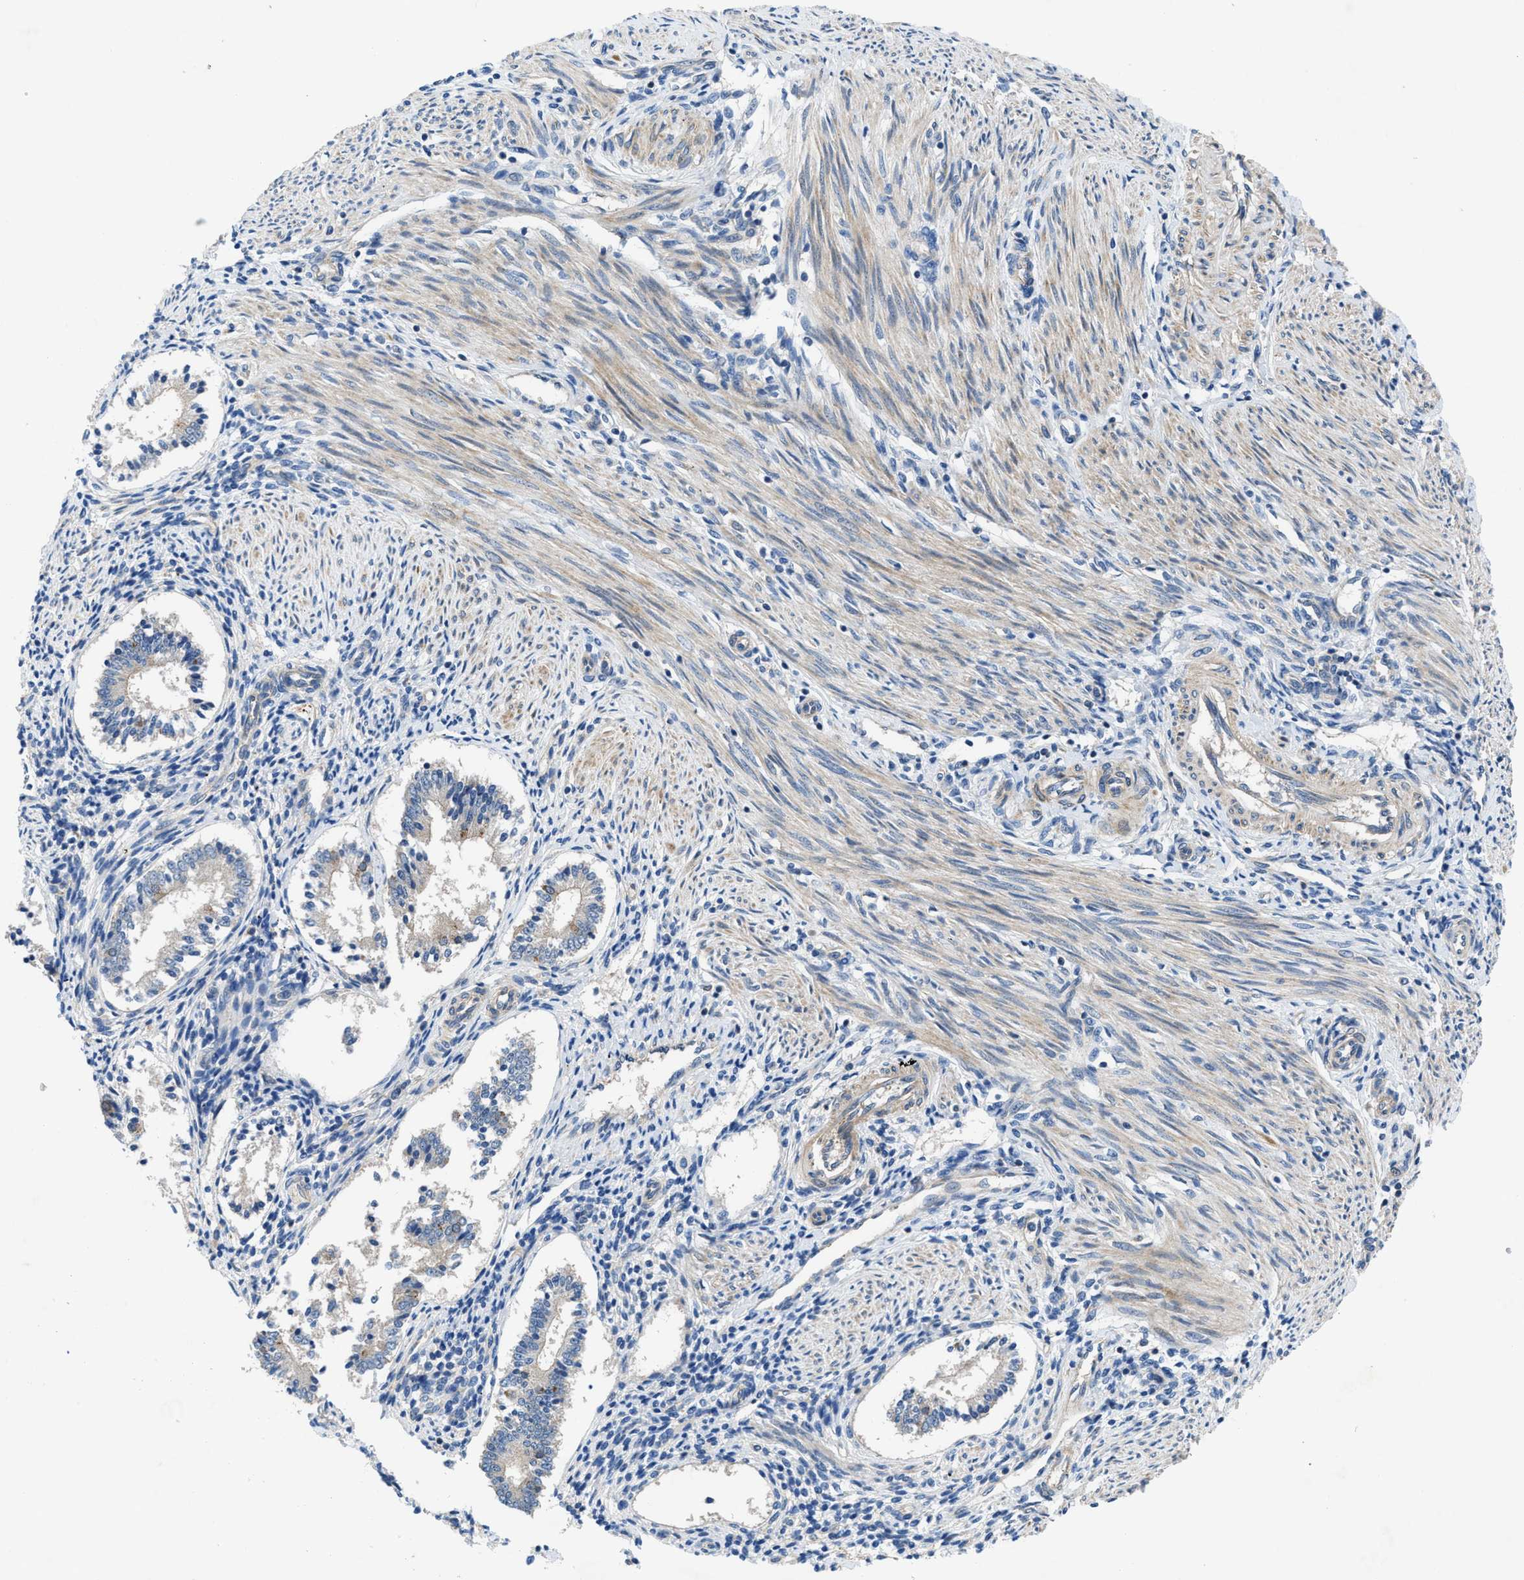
{"staining": {"intensity": "negative", "quantity": "none", "location": "none"}, "tissue": "endometrium", "cell_type": "Cells in endometrial stroma", "image_type": "normal", "snomed": [{"axis": "morphology", "description": "Normal tissue, NOS"}, {"axis": "topography", "description": "Endometrium"}], "caption": "Image shows no protein positivity in cells in endometrial stroma of benign endometrium. (DAB (3,3'-diaminobenzidine) IHC, high magnification).", "gene": "PANX1", "patient": {"sex": "female", "age": 42}}